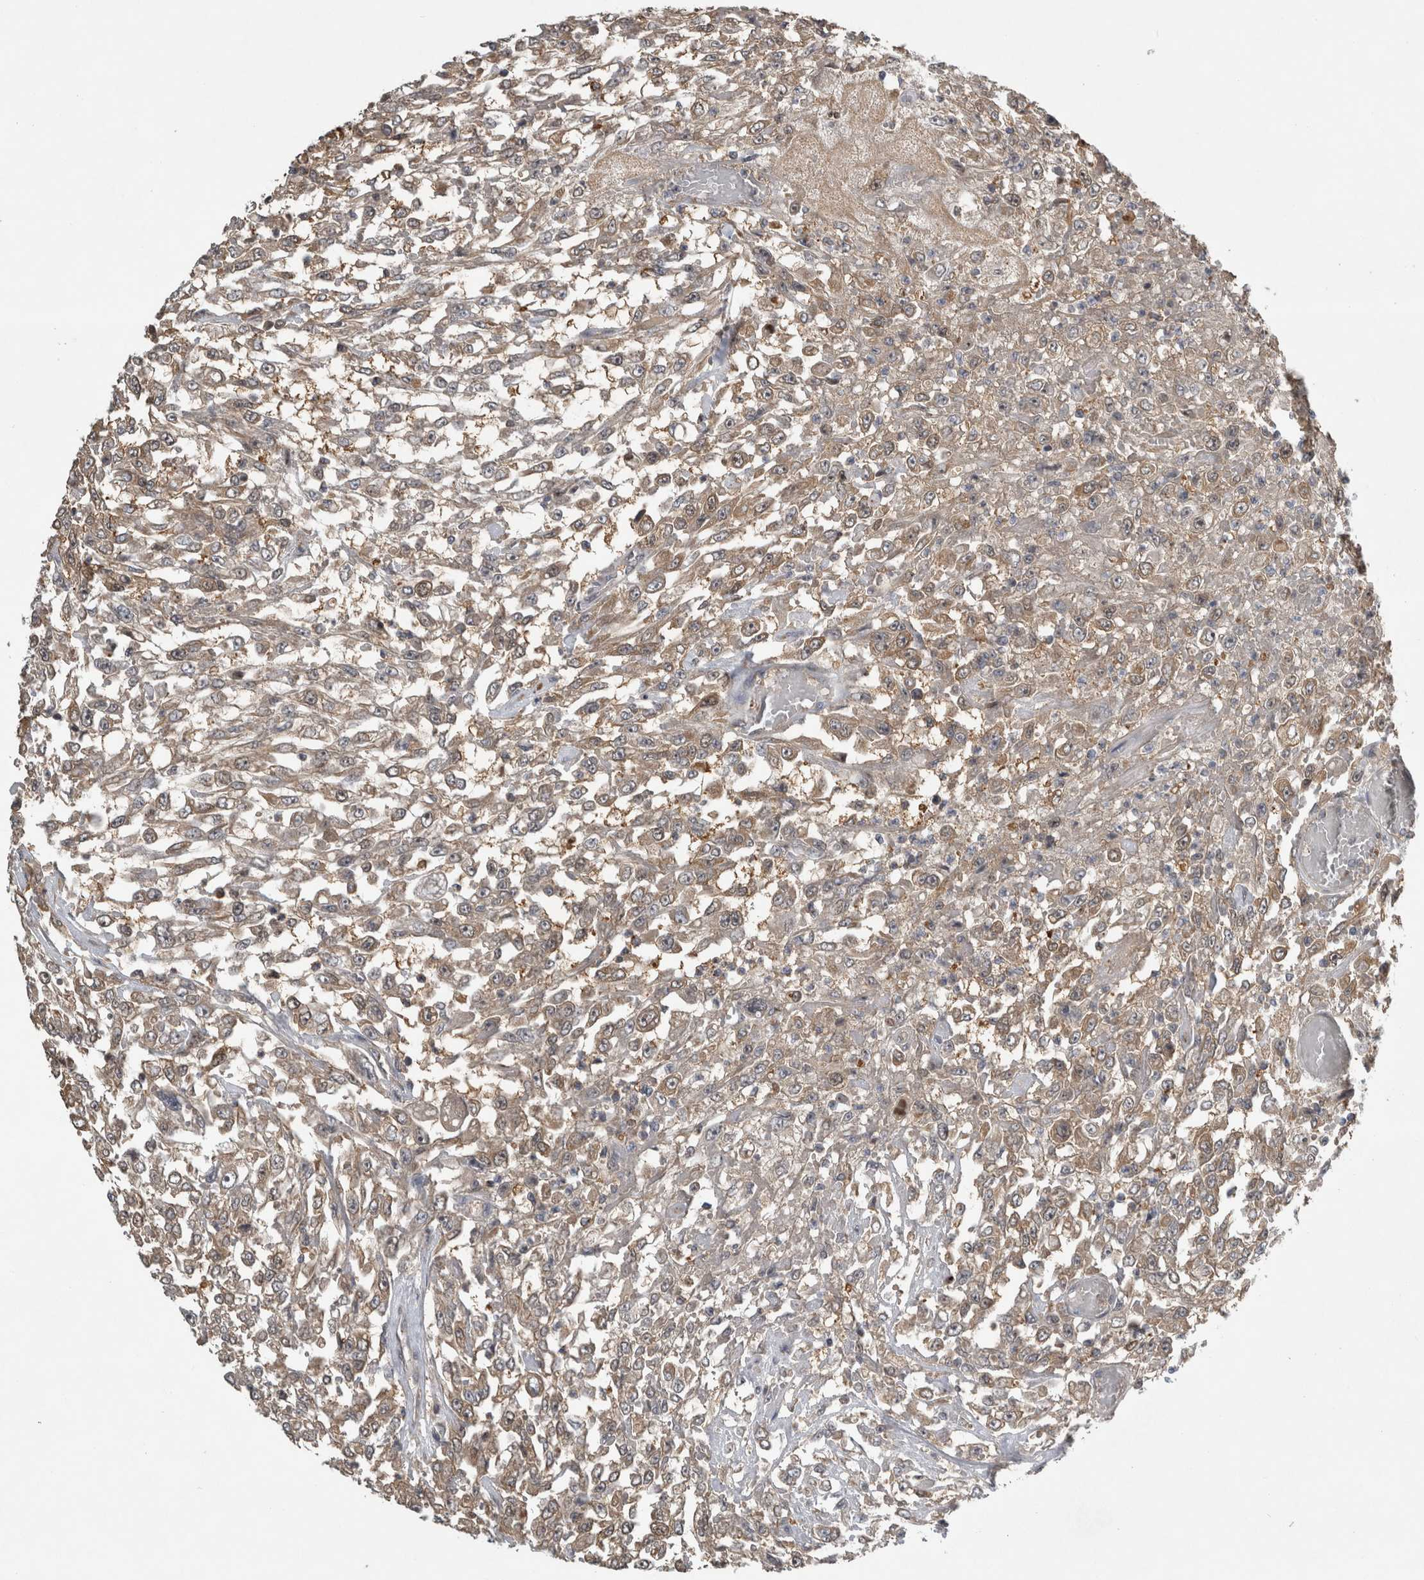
{"staining": {"intensity": "weak", "quantity": ">75%", "location": "cytoplasmic/membranous"}, "tissue": "urothelial cancer", "cell_type": "Tumor cells", "image_type": "cancer", "snomed": [{"axis": "morphology", "description": "Urothelial carcinoma, High grade"}, {"axis": "topography", "description": "Urinary bladder"}], "caption": "Immunohistochemistry (IHC) staining of high-grade urothelial carcinoma, which shows low levels of weak cytoplasmic/membranous expression in approximately >75% of tumor cells indicating weak cytoplasmic/membranous protein expression. The staining was performed using DAB (brown) for protein detection and nuclei were counterstained in hematoxylin (blue).", "gene": "TRMT61B", "patient": {"sex": "male", "age": 46}}